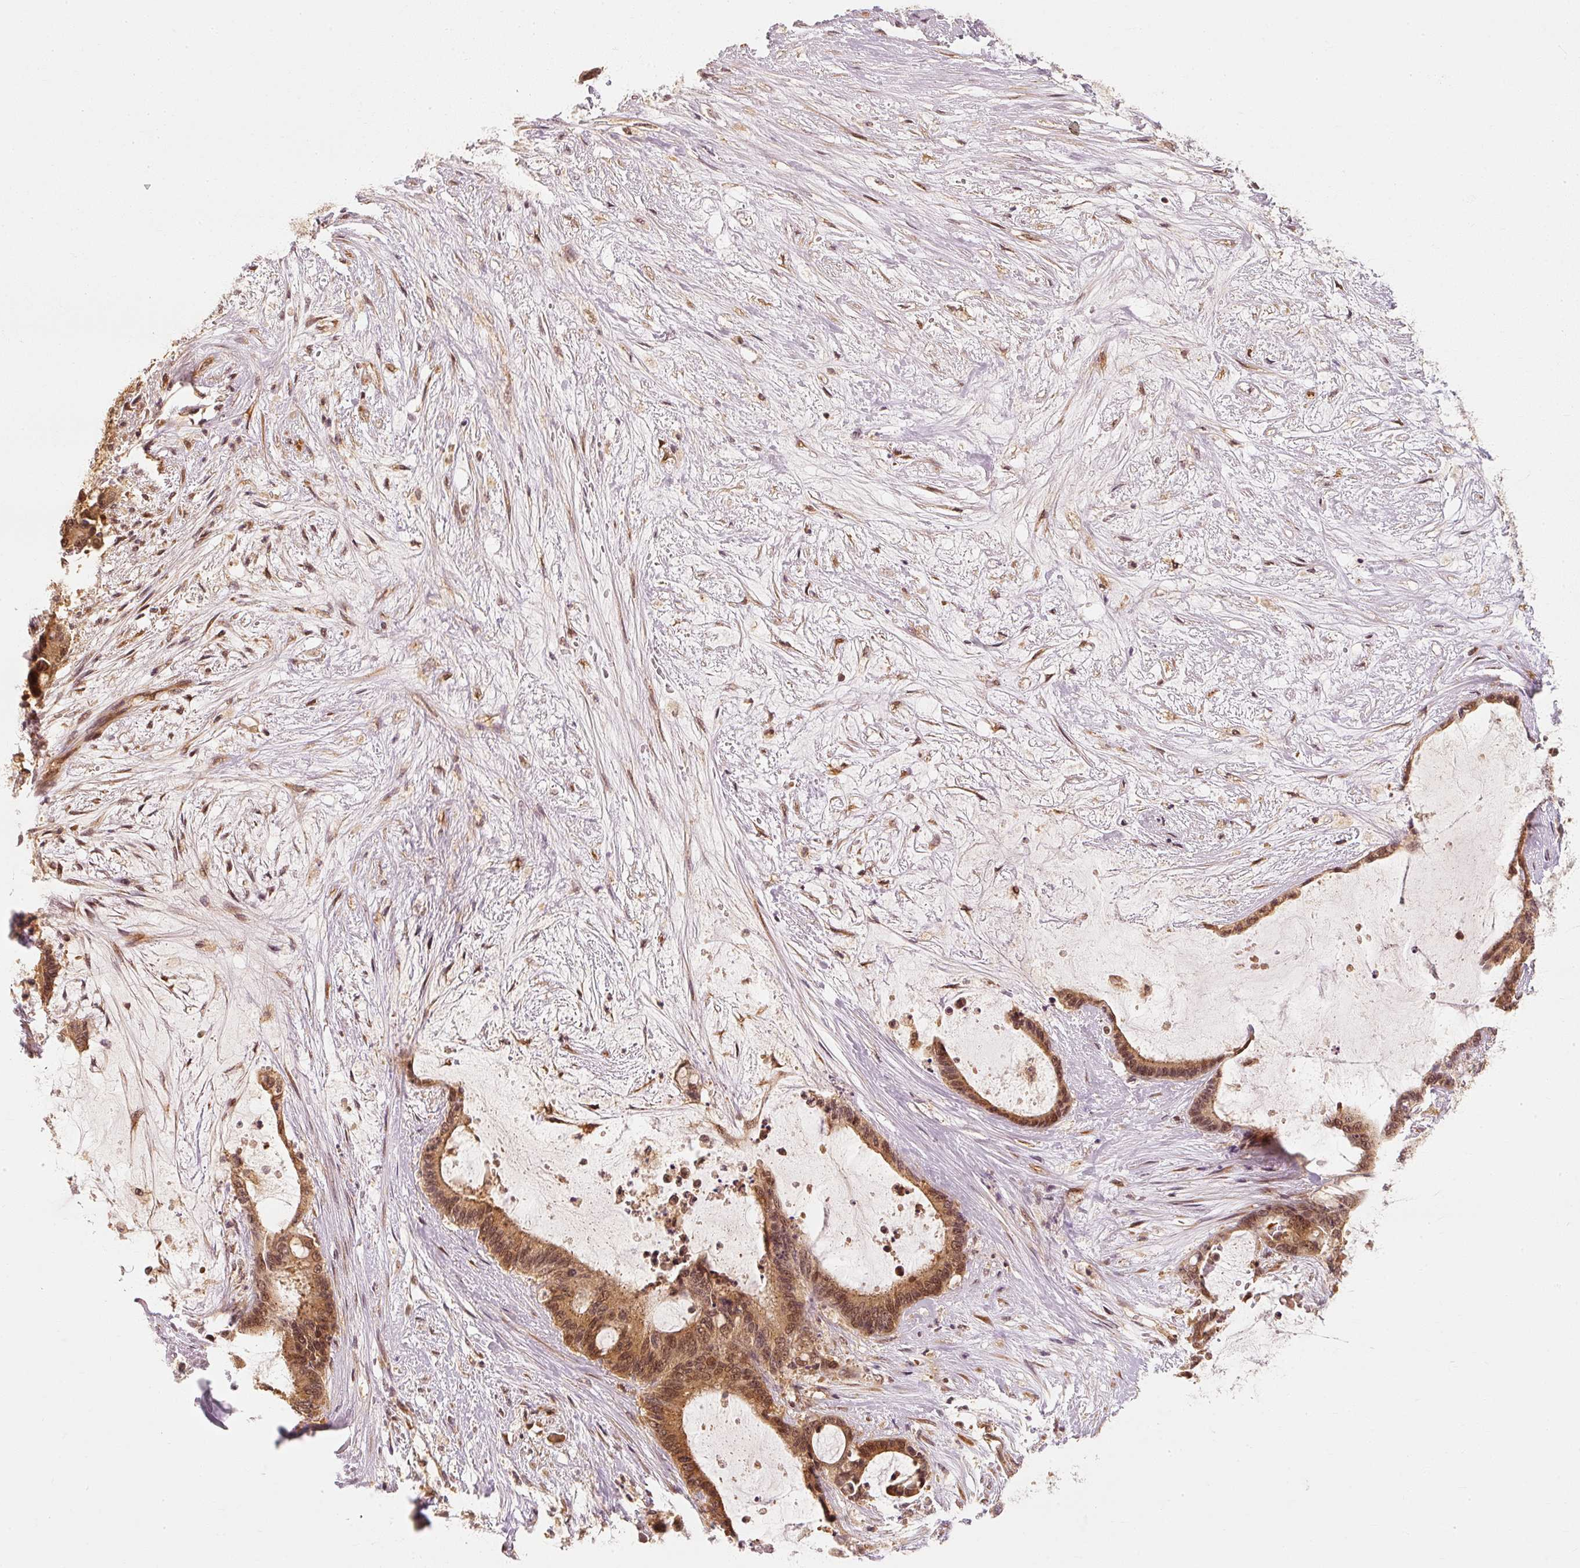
{"staining": {"intensity": "strong", "quantity": ">75%", "location": "cytoplasmic/membranous"}, "tissue": "liver cancer", "cell_type": "Tumor cells", "image_type": "cancer", "snomed": [{"axis": "morphology", "description": "Normal tissue, NOS"}, {"axis": "morphology", "description": "Cholangiocarcinoma"}, {"axis": "topography", "description": "Liver"}, {"axis": "topography", "description": "Peripheral nerve tissue"}], "caption": "Human liver cancer stained for a protein (brown) exhibits strong cytoplasmic/membranous positive positivity in about >75% of tumor cells.", "gene": "EEF1A2", "patient": {"sex": "female", "age": 73}}